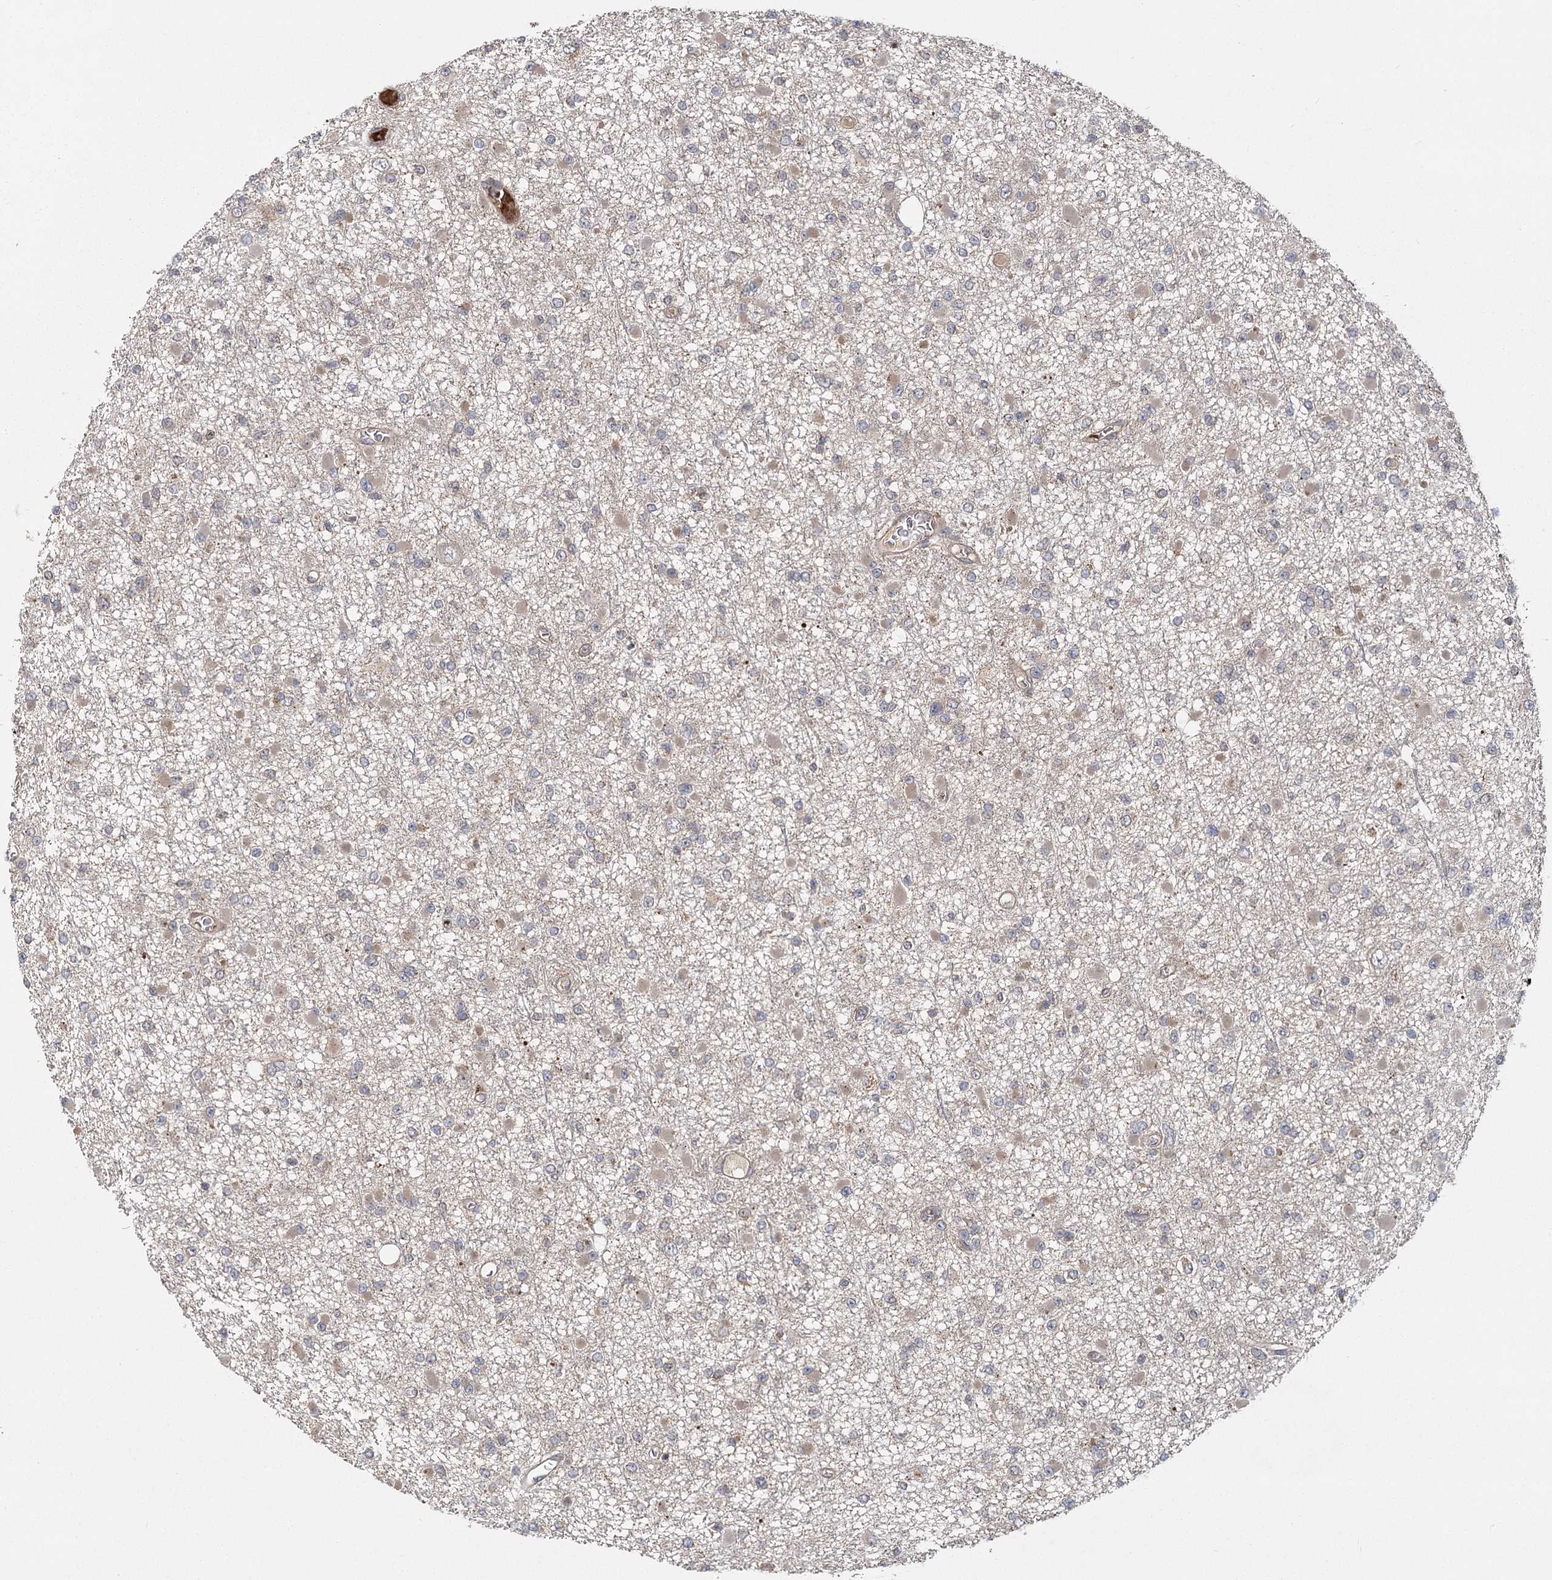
{"staining": {"intensity": "weak", "quantity": "<25%", "location": "cytoplasmic/membranous"}, "tissue": "glioma", "cell_type": "Tumor cells", "image_type": "cancer", "snomed": [{"axis": "morphology", "description": "Glioma, malignant, Low grade"}, {"axis": "topography", "description": "Brain"}], "caption": "An IHC image of glioma is shown. There is no staining in tumor cells of glioma.", "gene": "RAPGEF6", "patient": {"sex": "female", "age": 22}}